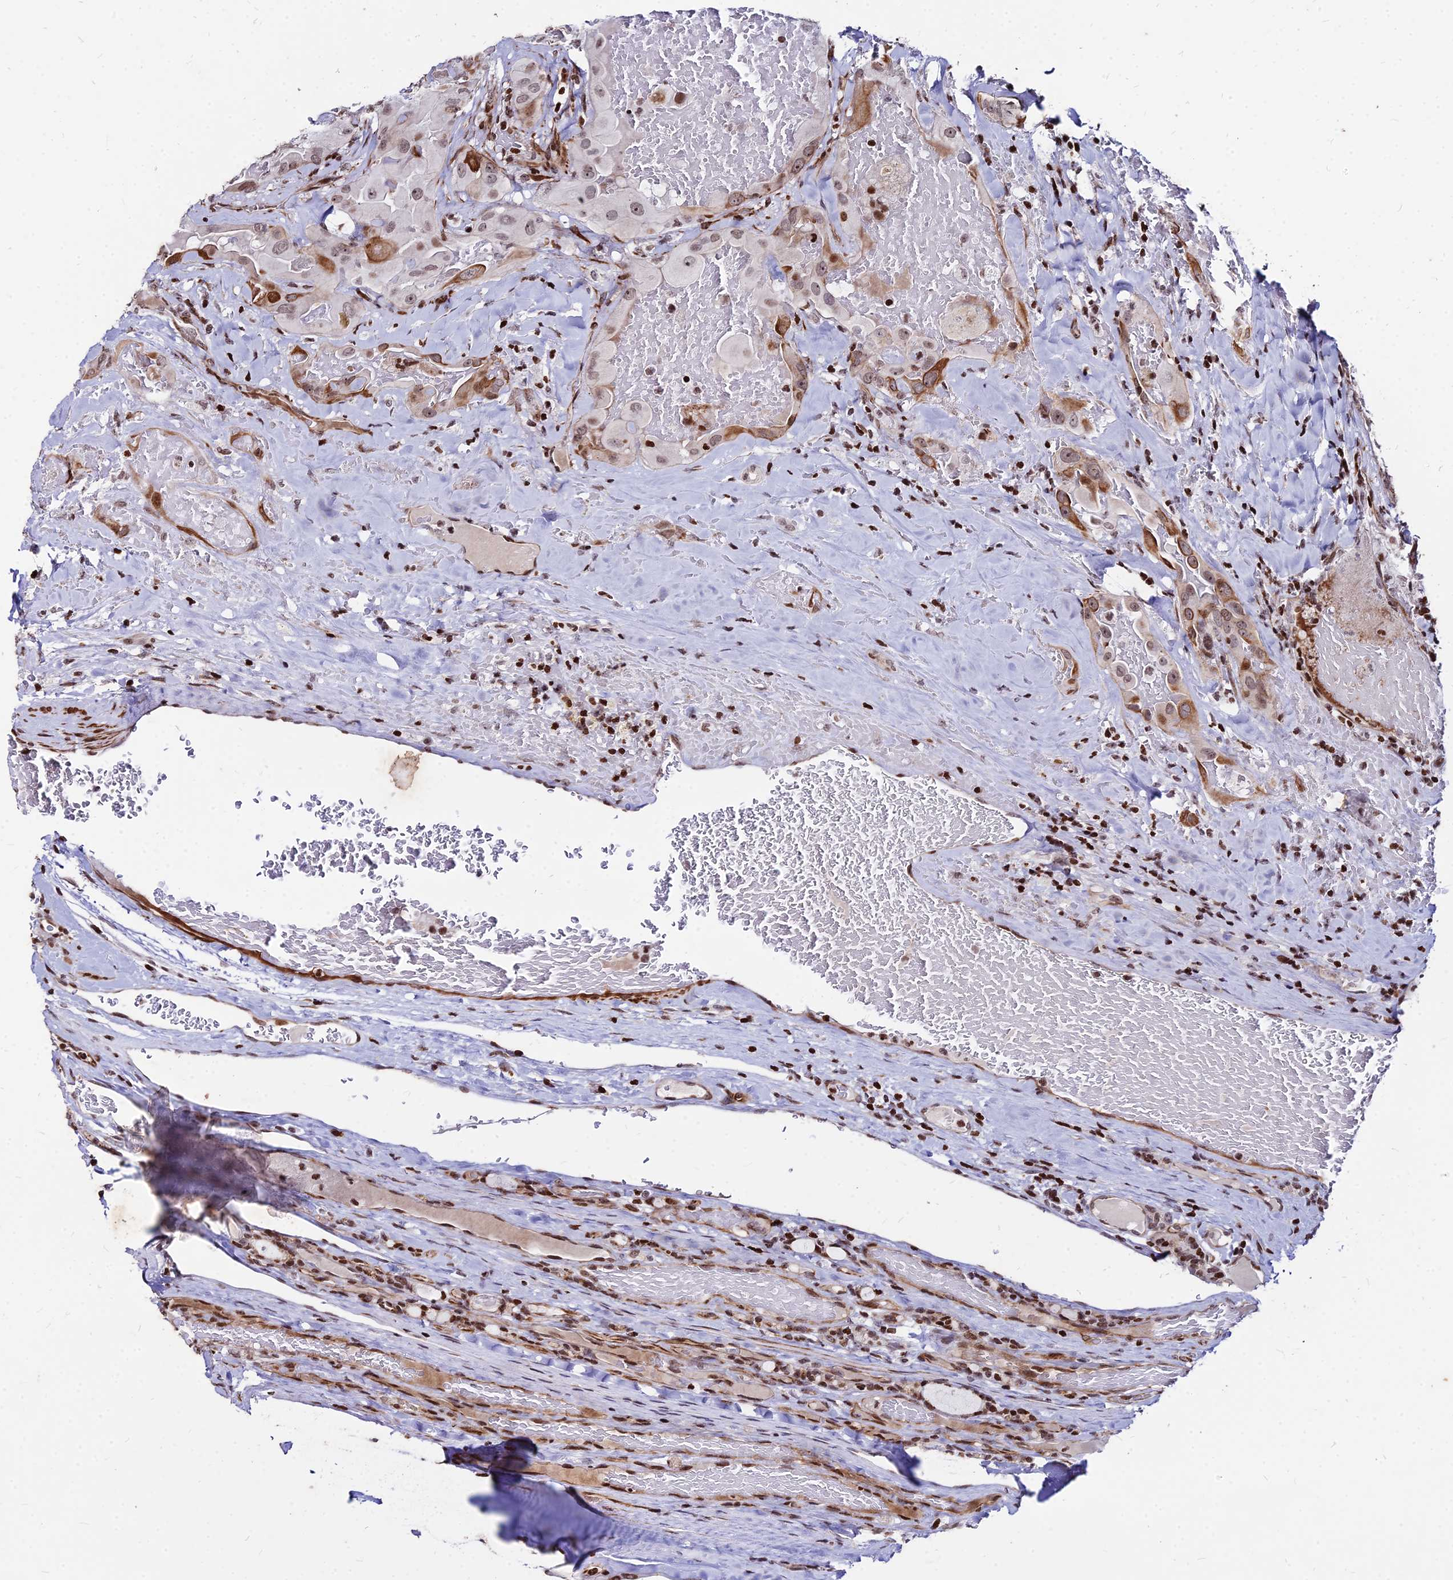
{"staining": {"intensity": "moderate", "quantity": "25%-75%", "location": "nuclear"}, "tissue": "thyroid cancer", "cell_type": "Tumor cells", "image_type": "cancer", "snomed": [{"axis": "morphology", "description": "Papillary adenocarcinoma, NOS"}, {"axis": "topography", "description": "Thyroid gland"}], "caption": "An image showing moderate nuclear positivity in about 25%-75% of tumor cells in thyroid papillary adenocarcinoma, as visualized by brown immunohistochemical staining.", "gene": "NYAP2", "patient": {"sex": "female", "age": 72}}